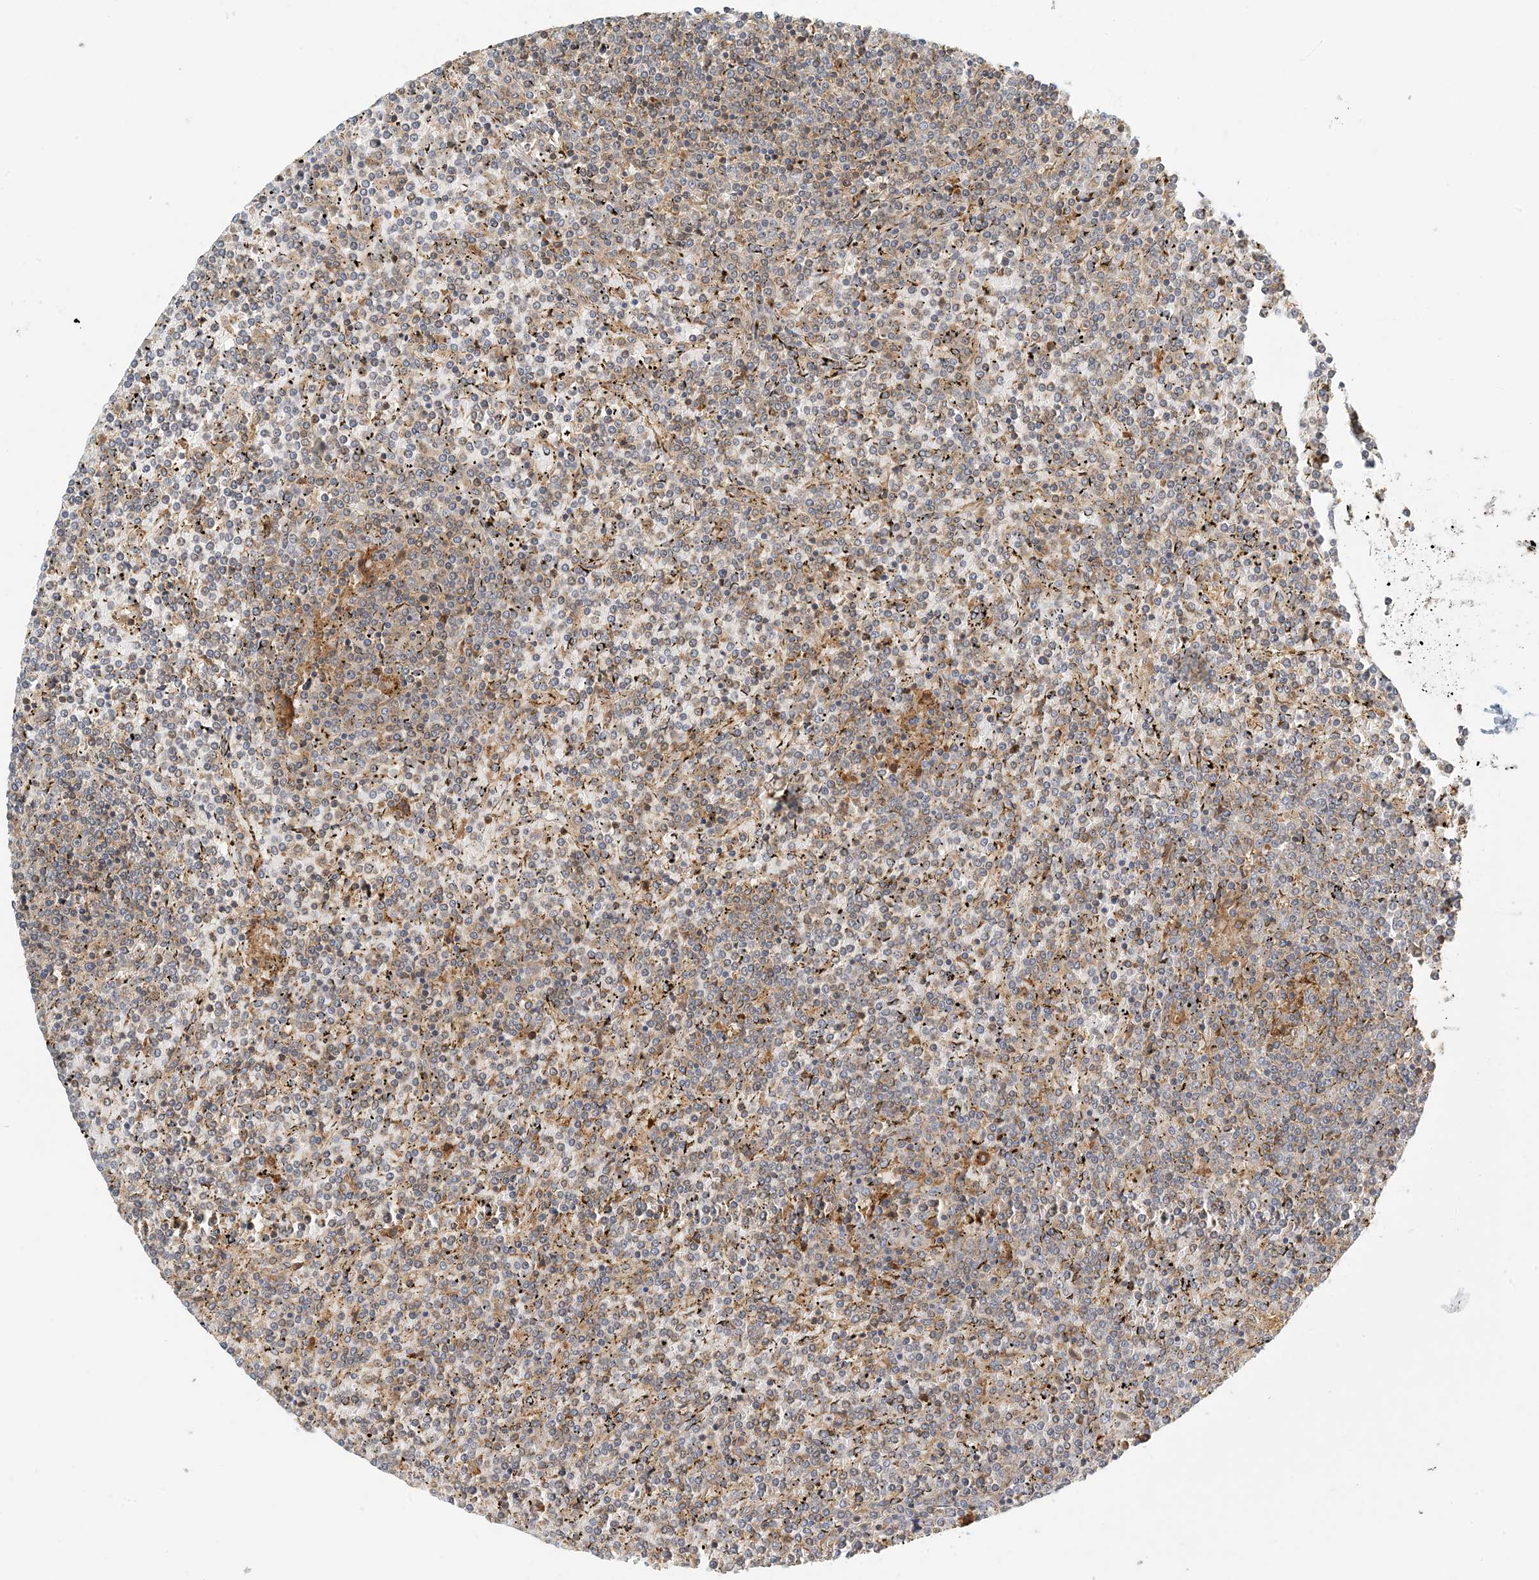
{"staining": {"intensity": "negative", "quantity": "none", "location": "none"}, "tissue": "lymphoma", "cell_type": "Tumor cells", "image_type": "cancer", "snomed": [{"axis": "morphology", "description": "Malignant lymphoma, non-Hodgkin's type, Low grade"}, {"axis": "topography", "description": "Spleen"}], "caption": "An image of human lymphoma is negative for staining in tumor cells.", "gene": "COLEC11", "patient": {"sex": "female", "age": 19}}